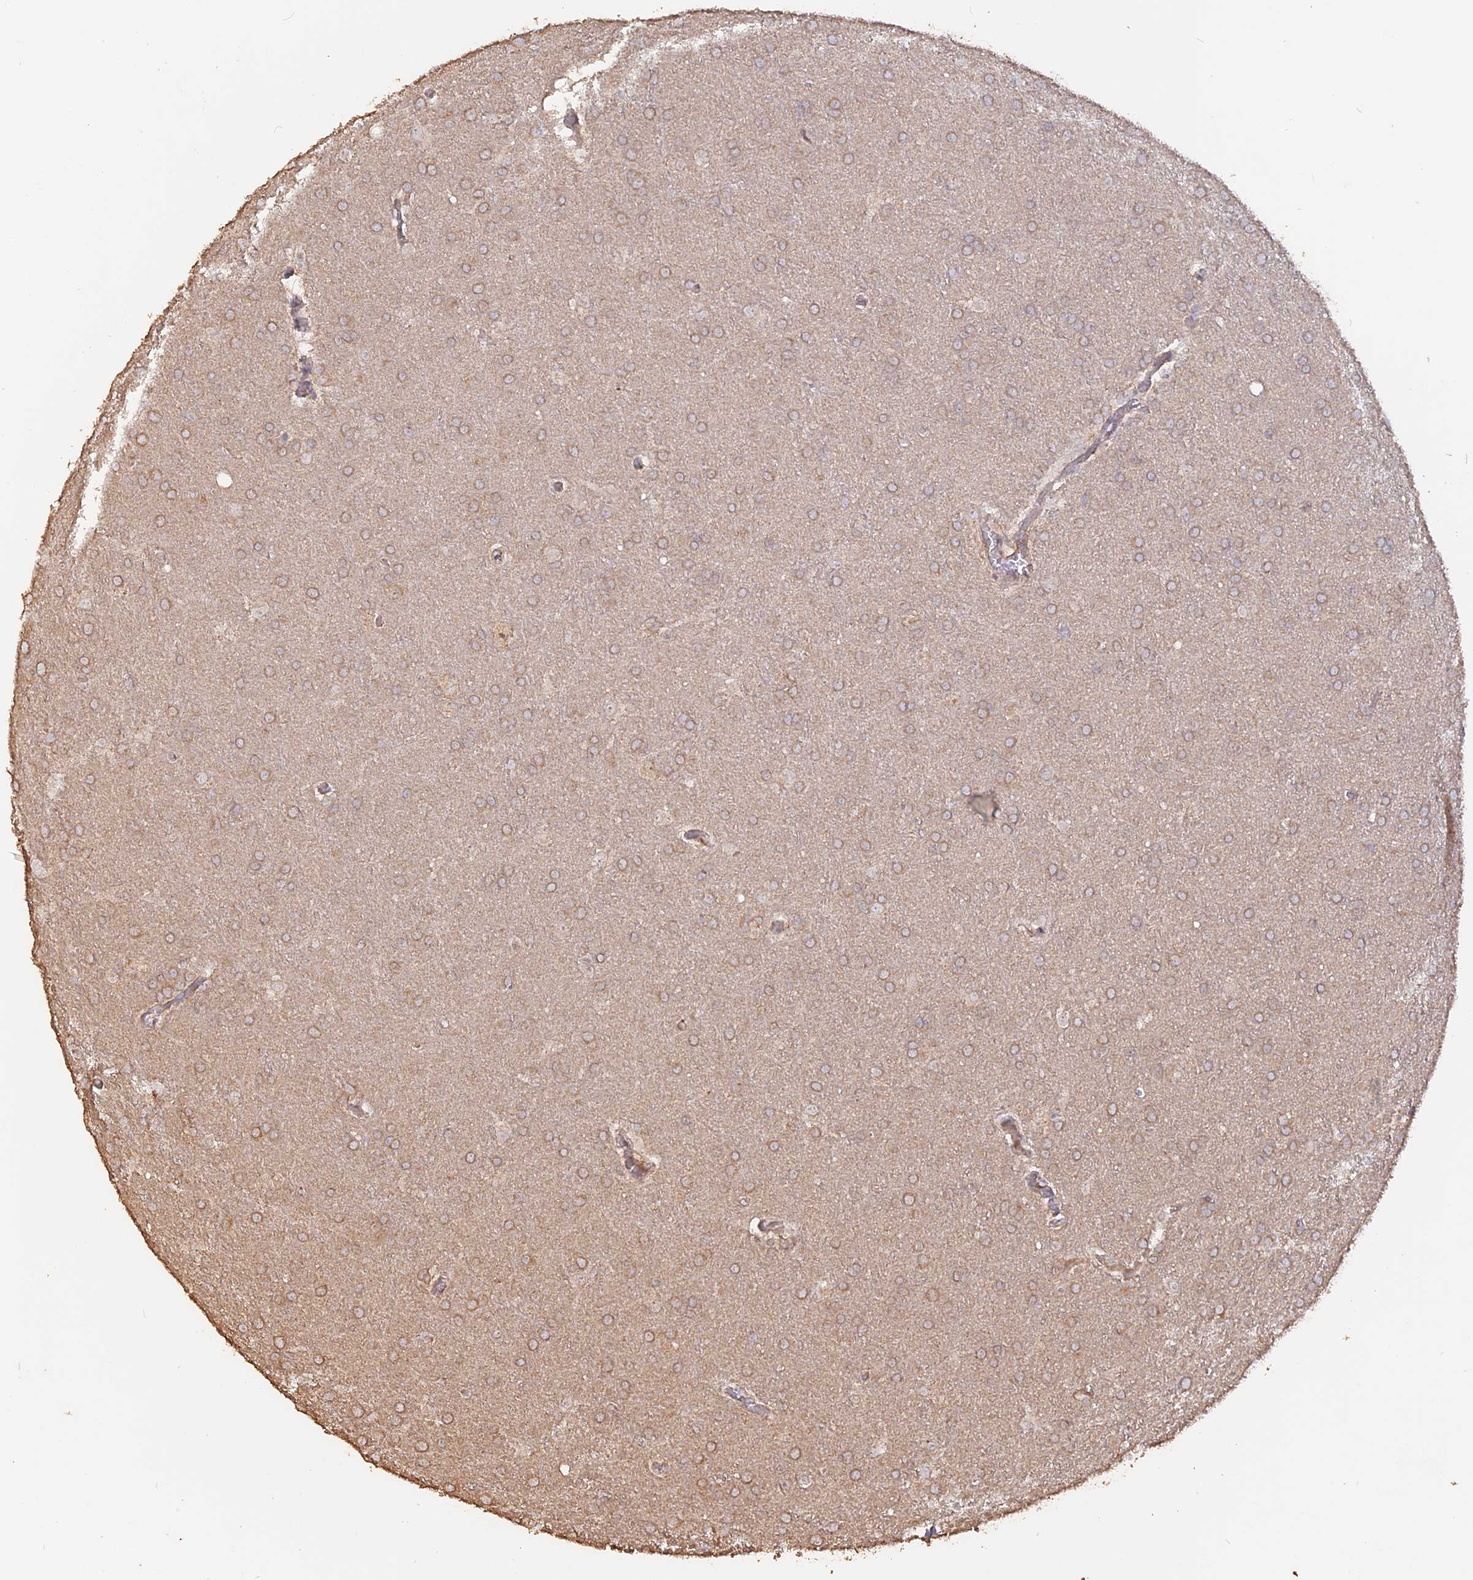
{"staining": {"intensity": "weak", "quantity": ">75%", "location": "cytoplasmic/membranous"}, "tissue": "glioma", "cell_type": "Tumor cells", "image_type": "cancer", "snomed": [{"axis": "morphology", "description": "Glioma, malignant, Low grade"}, {"axis": "topography", "description": "Brain"}], "caption": "Protein analysis of malignant glioma (low-grade) tissue demonstrates weak cytoplasmic/membranous expression in about >75% of tumor cells. Immunohistochemistry (ihc) stains the protein of interest in brown and the nuclei are stained blue.", "gene": "LAYN", "patient": {"sex": "female", "age": 32}}